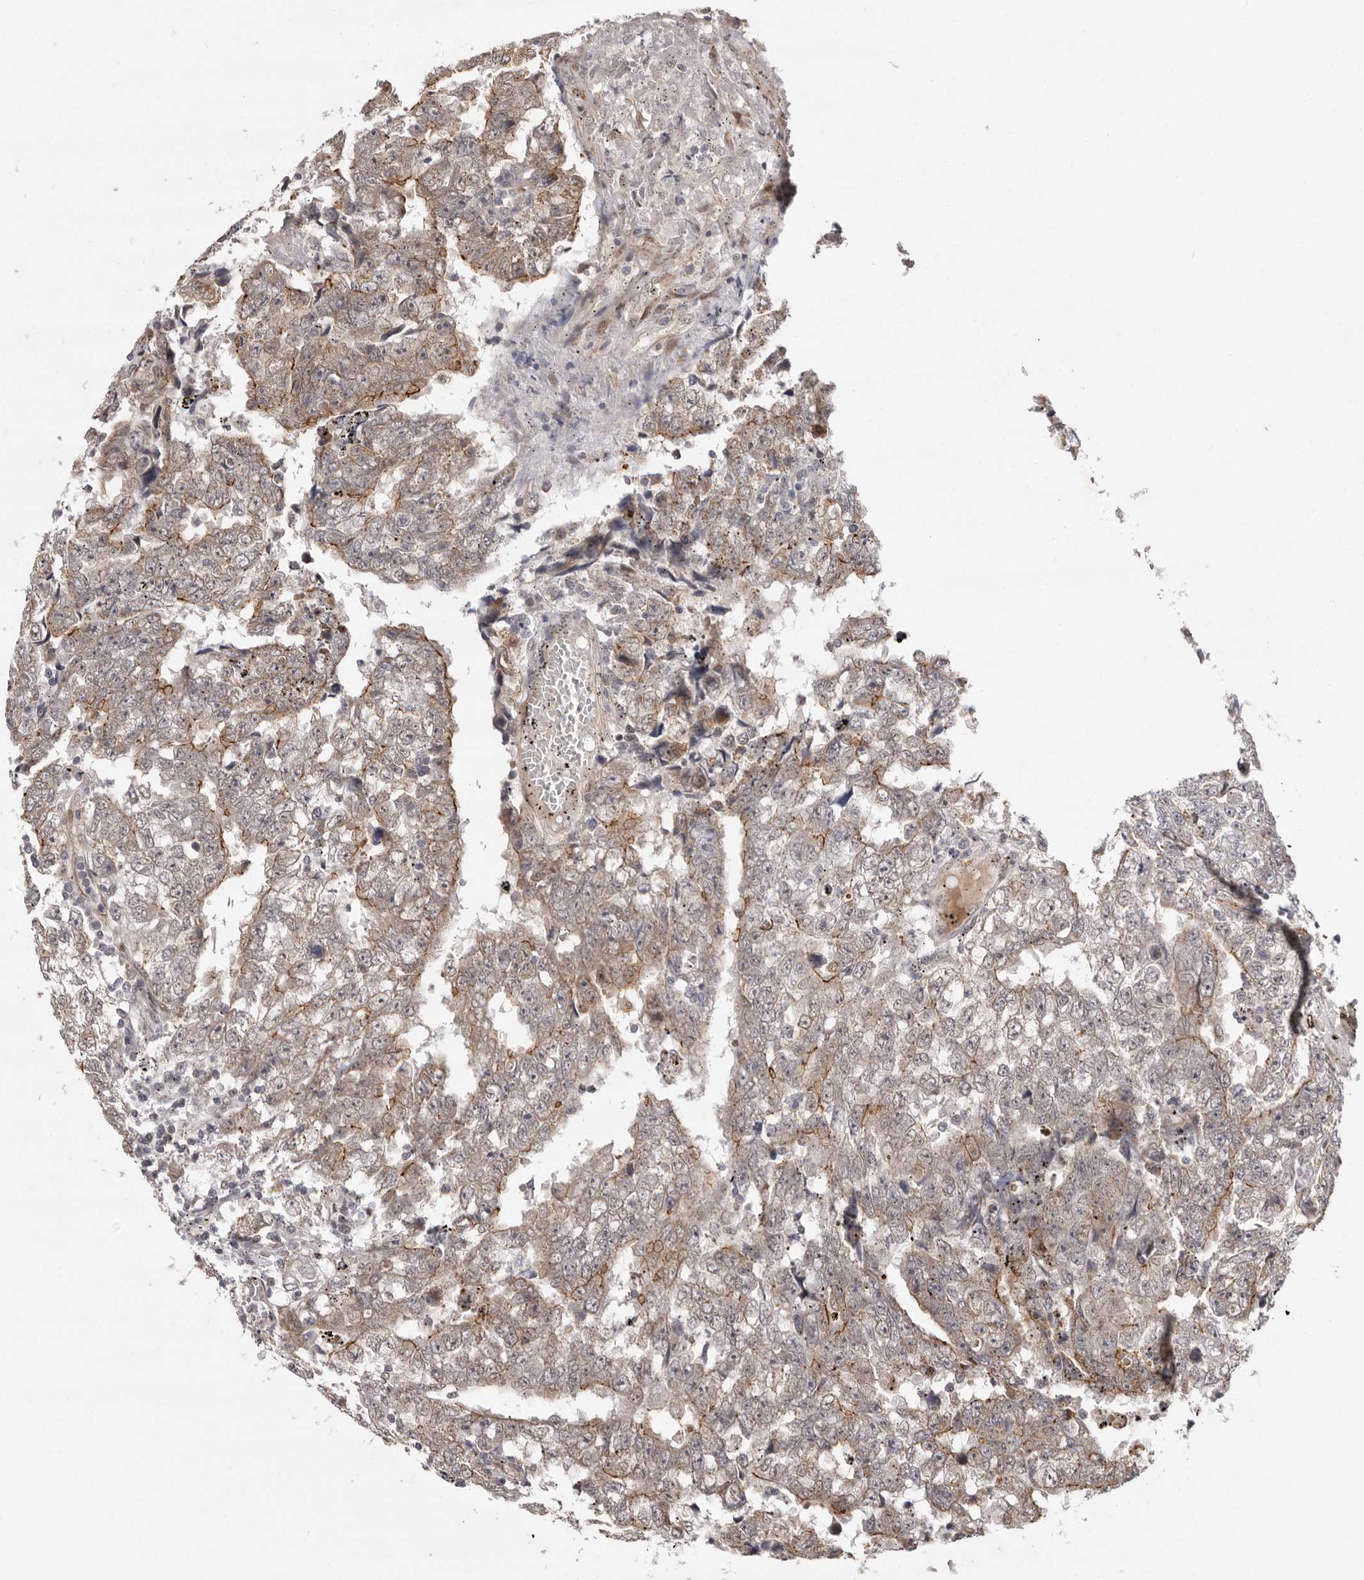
{"staining": {"intensity": "moderate", "quantity": "25%-75%", "location": "cytoplasmic/membranous"}, "tissue": "testis cancer", "cell_type": "Tumor cells", "image_type": "cancer", "snomed": [{"axis": "morphology", "description": "Carcinoma, Embryonal, NOS"}, {"axis": "topography", "description": "Testis"}], "caption": "This is a photomicrograph of immunohistochemistry (IHC) staining of testis embryonal carcinoma, which shows moderate staining in the cytoplasmic/membranous of tumor cells.", "gene": "GLRX3", "patient": {"sex": "male", "age": 25}}